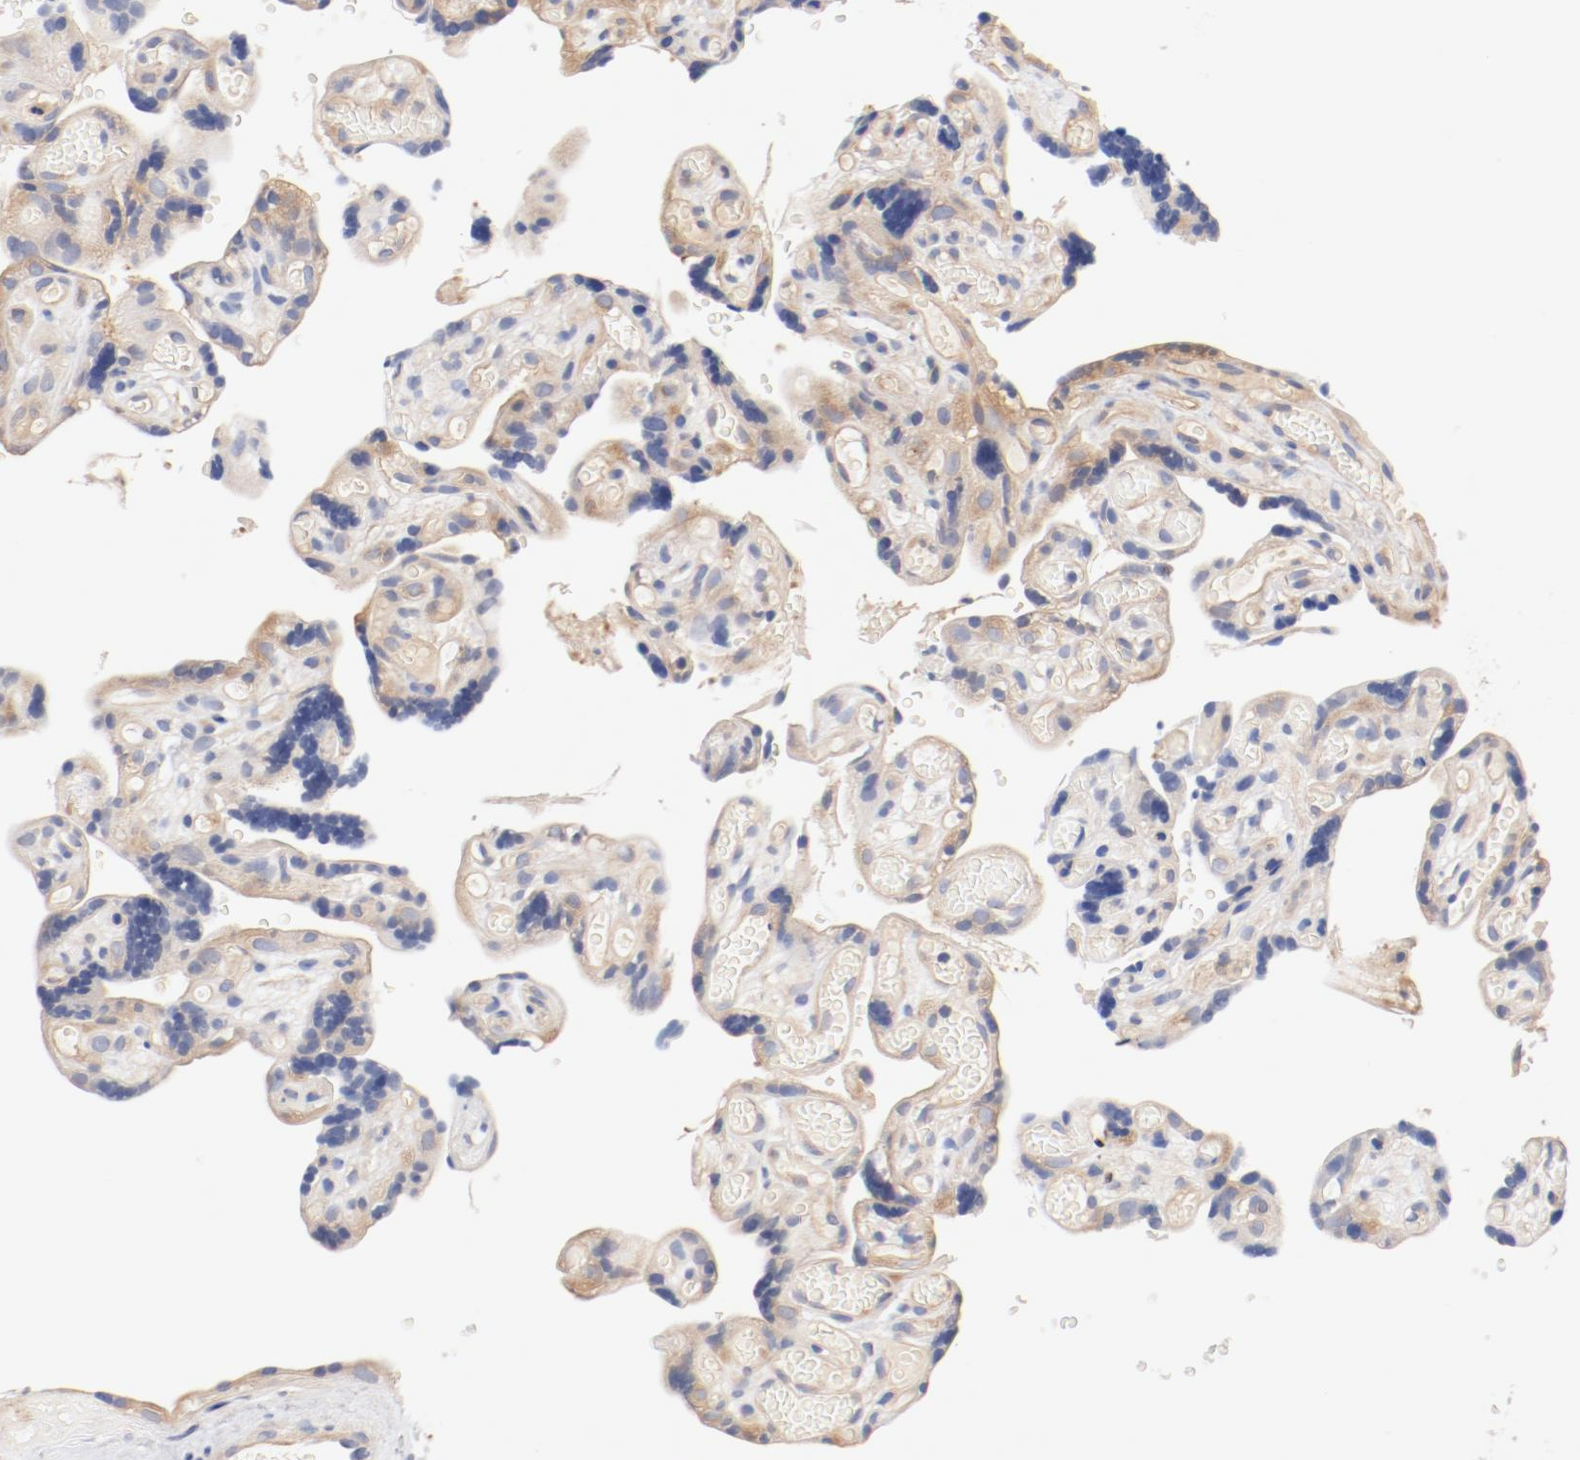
{"staining": {"intensity": "weak", "quantity": ">75%", "location": "cytoplasmic/membranous"}, "tissue": "placenta", "cell_type": "Trophoblastic cells", "image_type": "normal", "snomed": [{"axis": "morphology", "description": "Normal tissue, NOS"}, {"axis": "topography", "description": "Placenta"}], "caption": "There is low levels of weak cytoplasmic/membranous staining in trophoblastic cells of normal placenta, as demonstrated by immunohistochemical staining (brown color).", "gene": "DYNC1H1", "patient": {"sex": "female", "age": 30}}